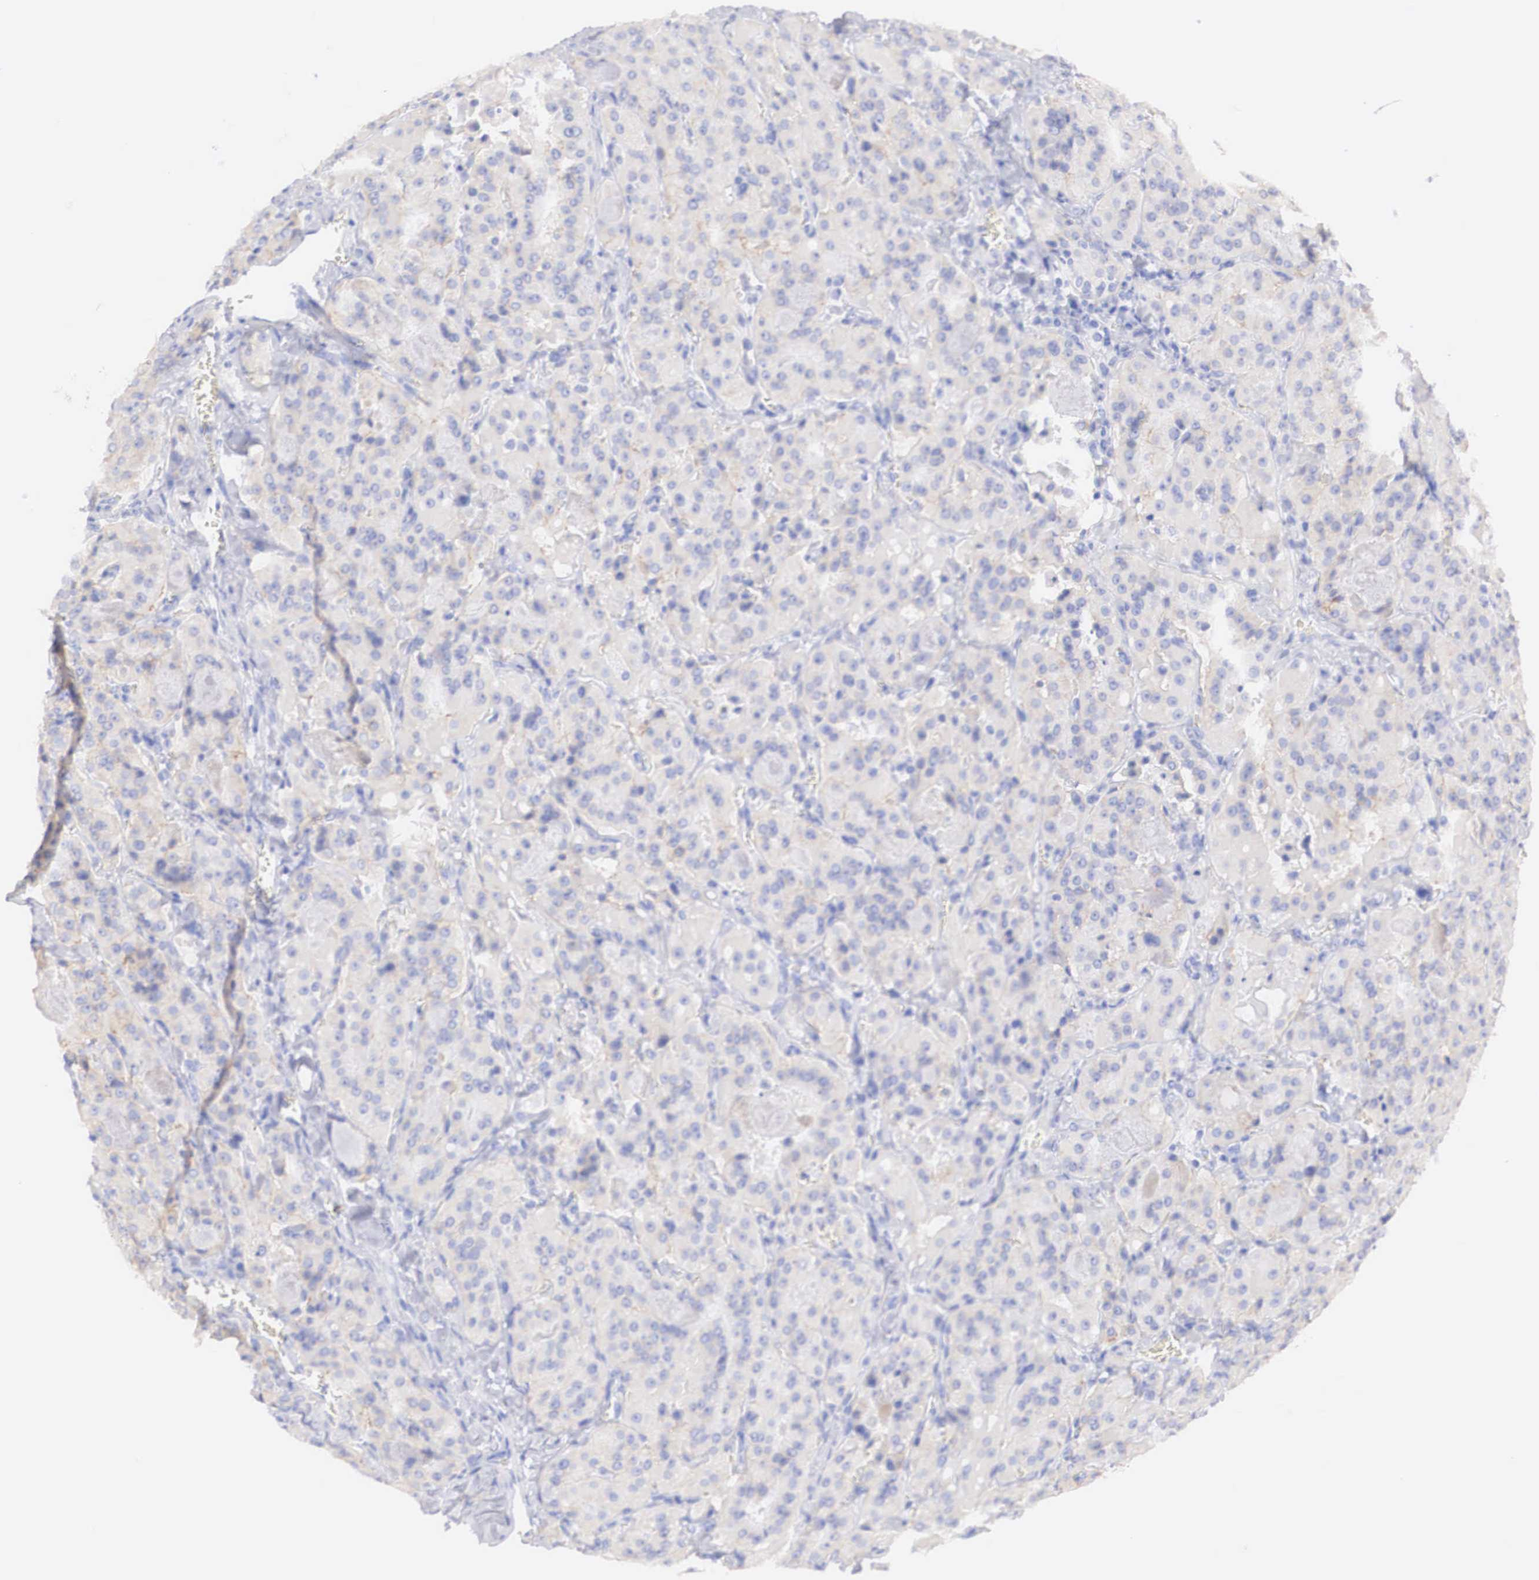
{"staining": {"intensity": "weak", "quantity": "<25%", "location": "cytoplasmic/membranous"}, "tissue": "thyroid cancer", "cell_type": "Tumor cells", "image_type": "cancer", "snomed": [{"axis": "morphology", "description": "Carcinoma, NOS"}, {"axis": "topography", "description": "Thyroid gland"}], "caption": "Thyroid cancer (carcinoma) was stained to show a protein in brown. There is no significant expression in tumor cells.", "gene": "ERBB2", "patient": {"sex": "male", "age": 76}}